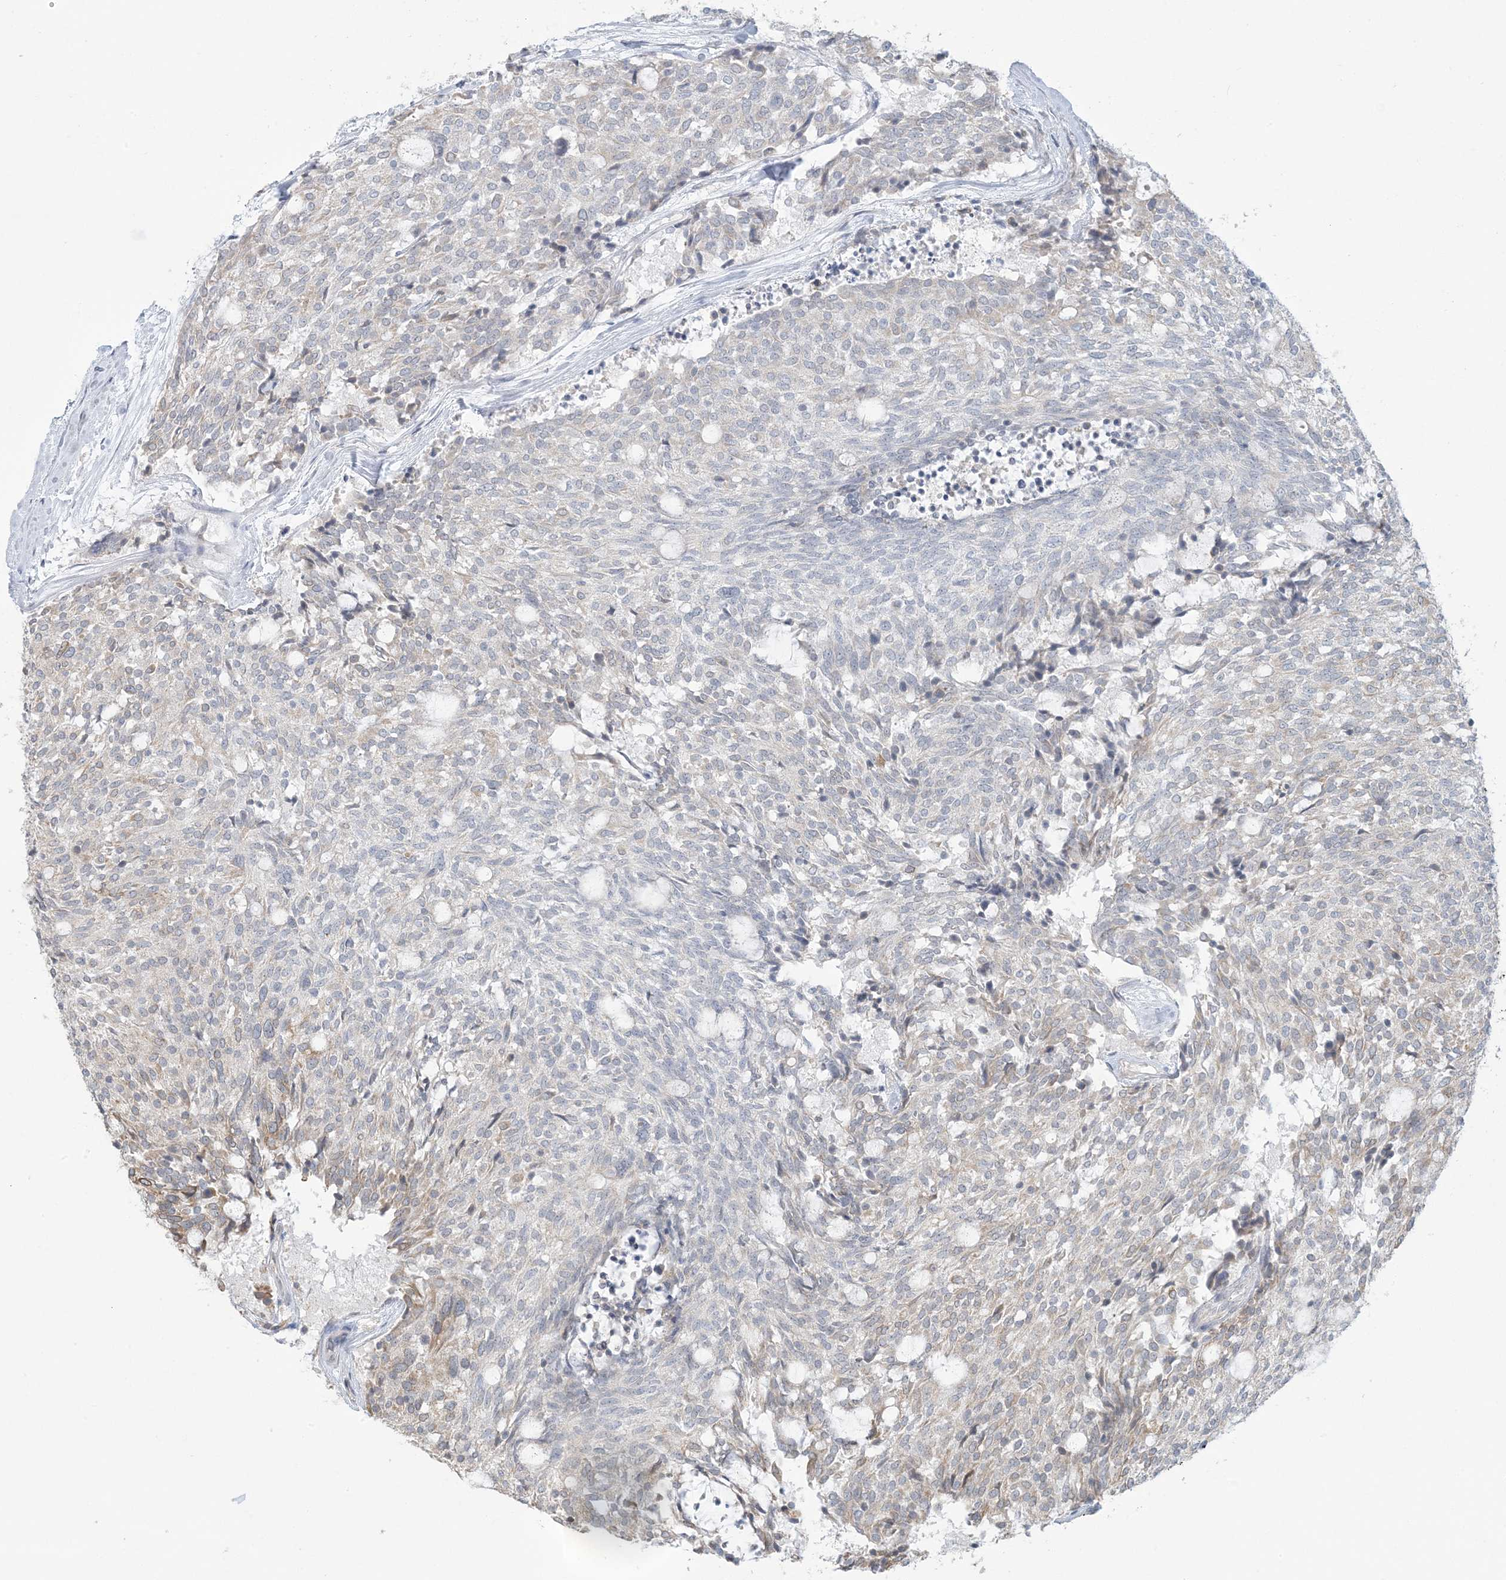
{"staining": {"intensity": "weak", "quantity": "<25%", "location": "cytoplasmic/membranous"}, "tissue": "carcinoid", "cell_type": "Tumor cells", "image_type": "cancer", "snomed": [{"axis": "morphology", "description": "Carcinoid, malignant, NOS"}, {"axis": "topography", "description": "Pancreas"}], "caption": "Immunohistochemical staining of carcinoid (malignant) reveals no significant expression in tumor cells.", "gene": "EEFSEC", "patient": {"sex": "female", "age": 54}}